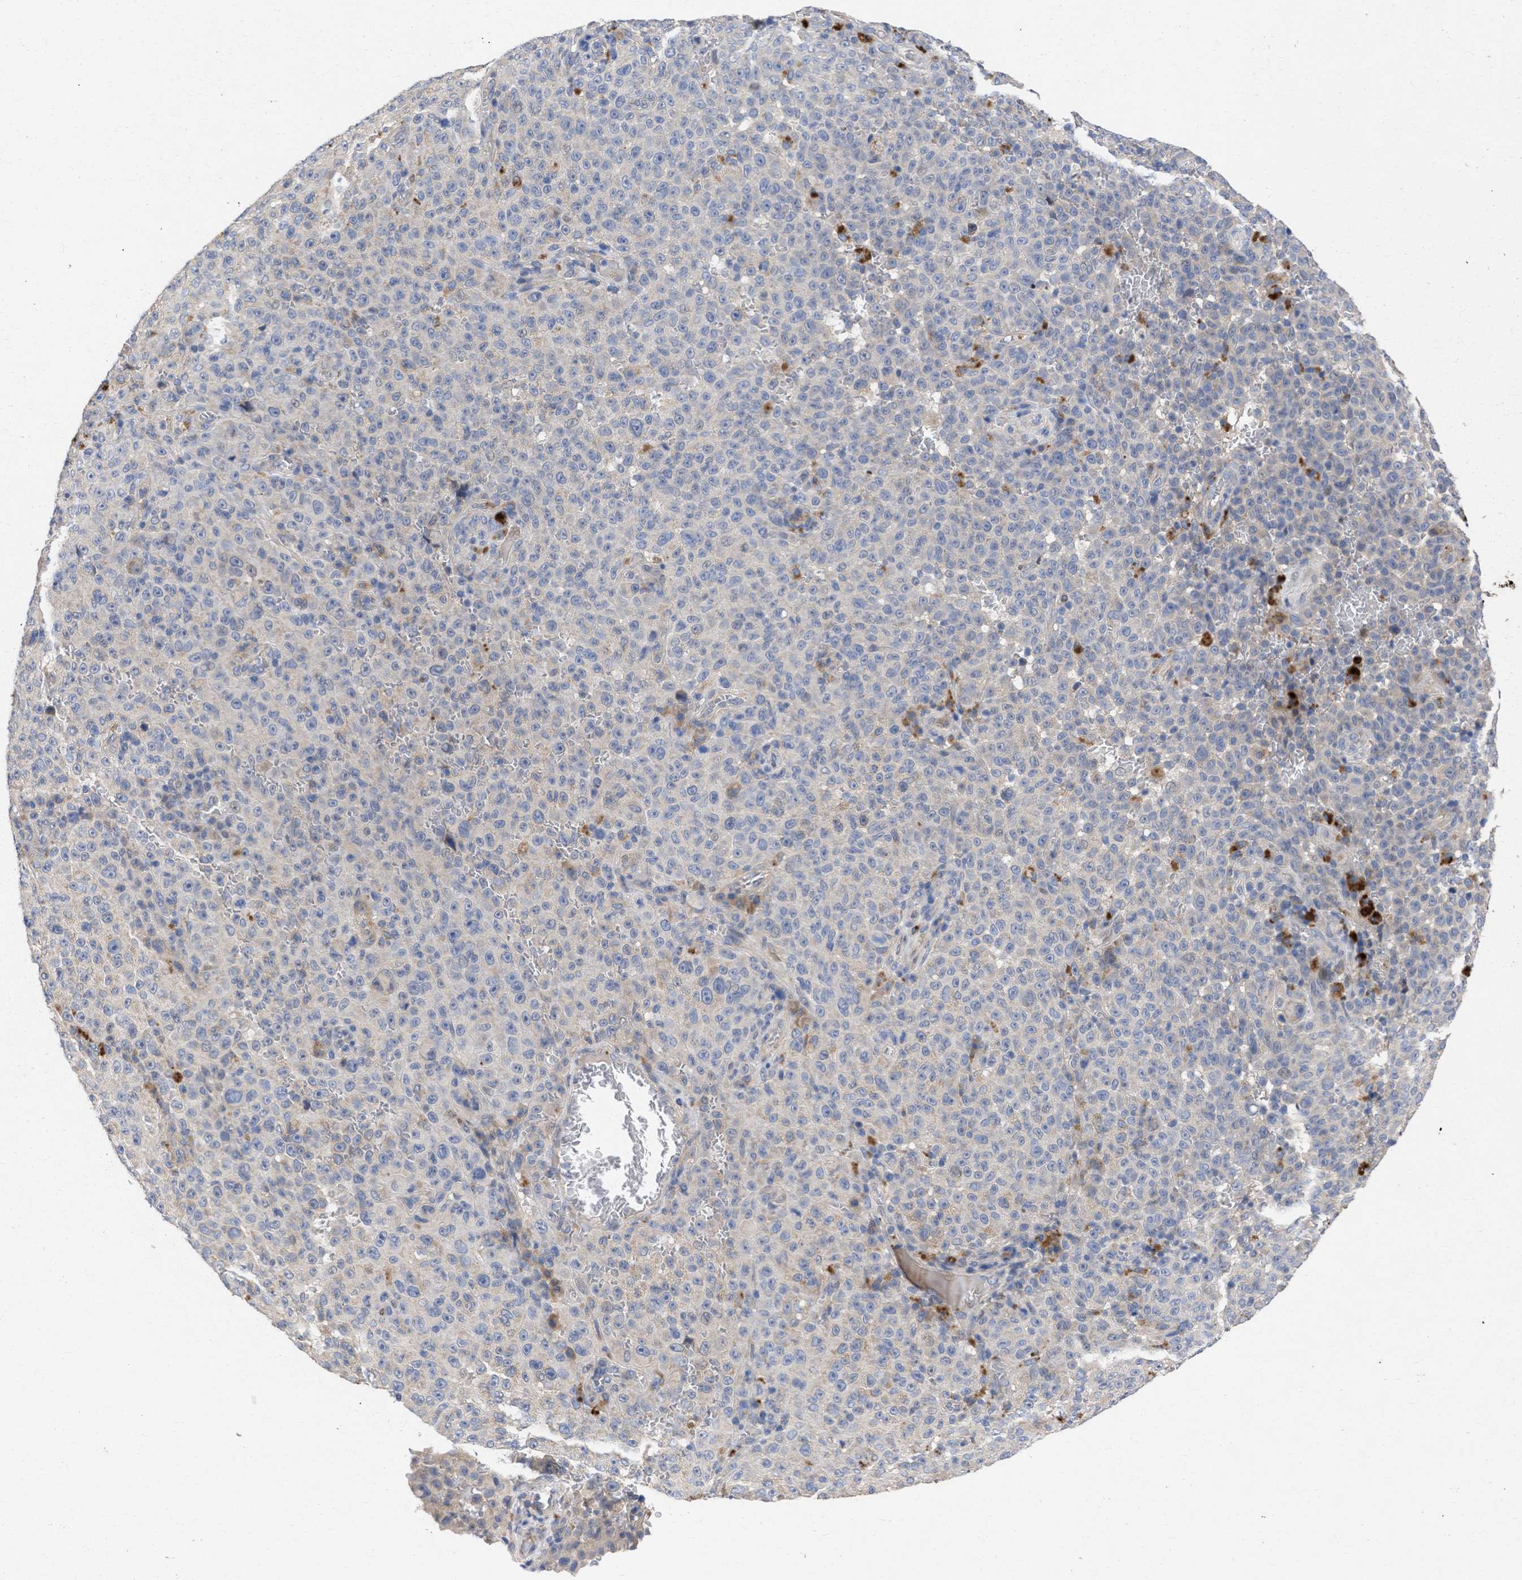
{"staining": {"intensity": "negative", "quantity": "none", "location": "none"}, "tissue": "melanoma", "cell_type": "Tumor cells", "image_type": "cancer", "snomed": [{"axis": "morphology", "description": "Malignant melanoma, NOS"}, {"axis": "topography", "description": "Skin"}], "caption": "This is a photomicrograph of IHC staining of malignant melanoma, which shows no staining in tumor cells.", "gene": "ARHGEF4", "patient": {"sex": "female", "age": 82}}